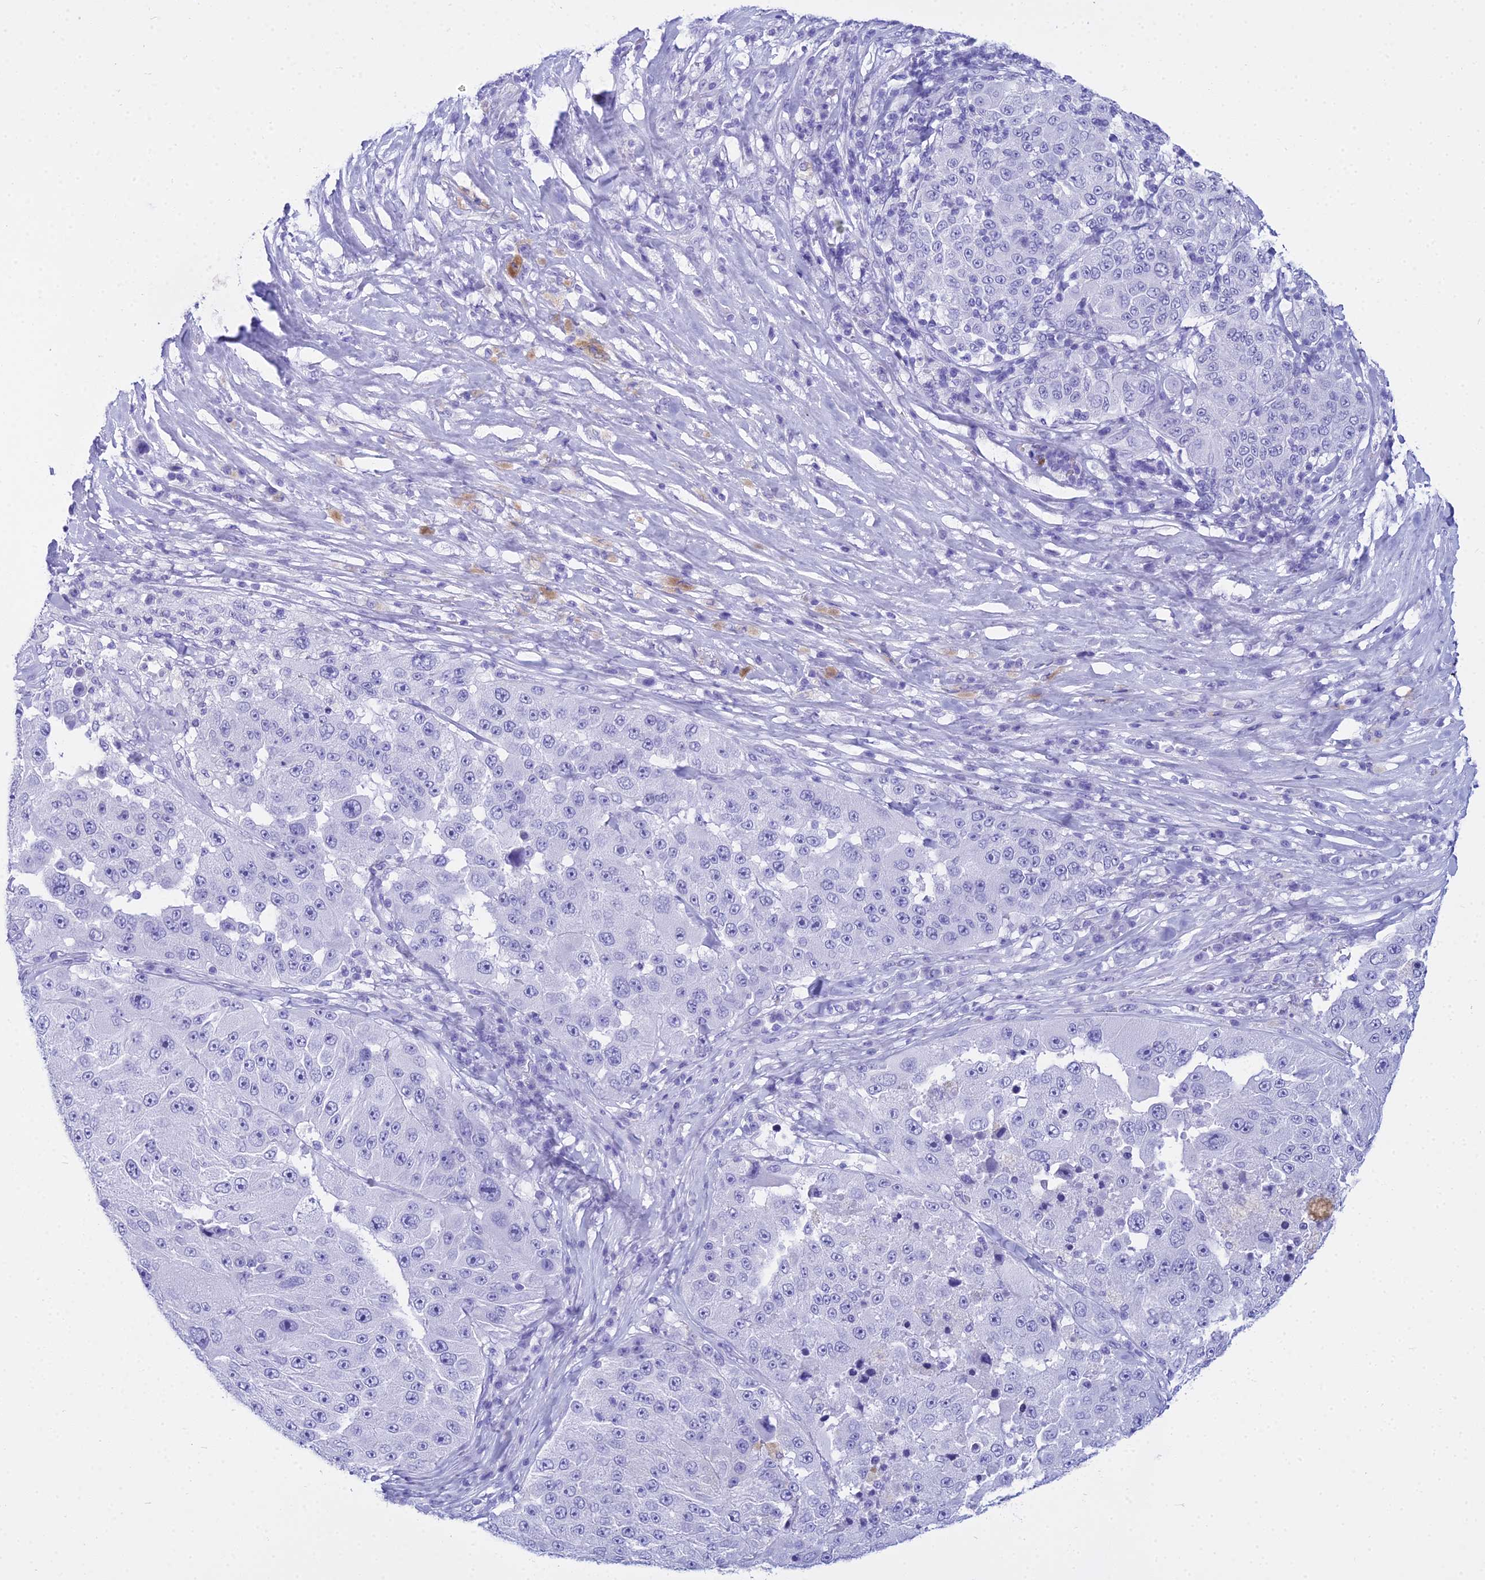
{"staining": {"intensity": "negative", "quantity": "none", "location": "none"}, "tissue": "melanoma", "cell_type": "Tumor cells", "image_type": "cancer", "snomed": [{"axis": "morphology", "description": "Malignant melanoma, Metastatic site"}, {"axis": "topography", "description": "Lymph node"}], "caption": "Tumor cells are negative for brown protein staining in melanoma.", "gene": "ZNF442", "patient": {"sex": "male", "age": 62}}